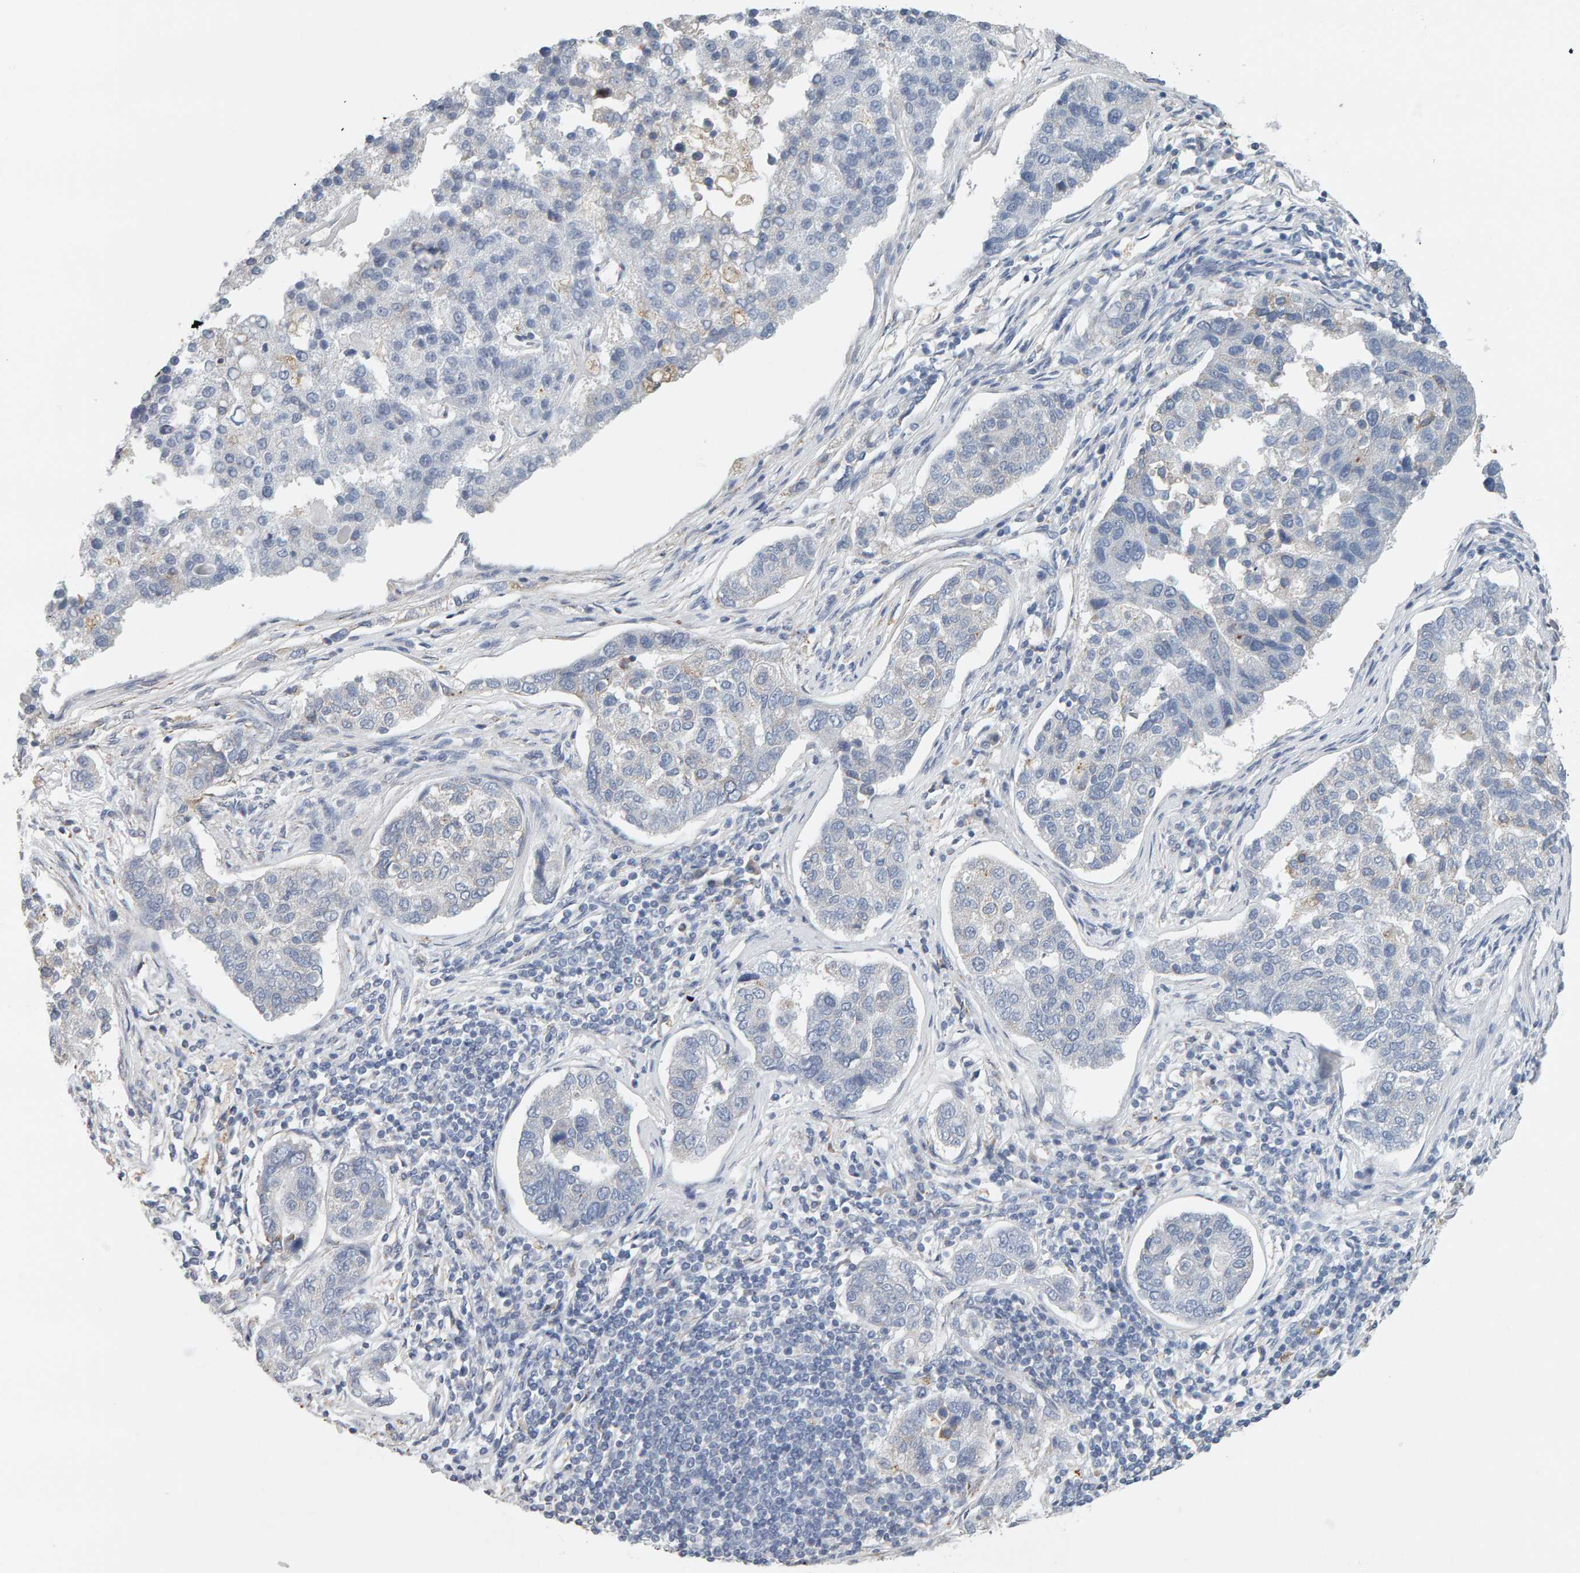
{"staining": {"intensity": "negative", "quantity": "none", "location": "none"}, "tissue": "pancreatic cancer", "cell_type": "Tumor cells", "image_type": "cancer", "snomed": [{"axis": "morphology", "description": "Adenocarcinoma, NOS"}, {"axis": "topography", "description": "Pancreas"}], "caption": "Pancreatic adenocarcinoma was stained to show a protein in brown. There is no significant expression in tumor cells.", "gene": "ADHFE1", "patient": {"sex": "female", "age": 61}}